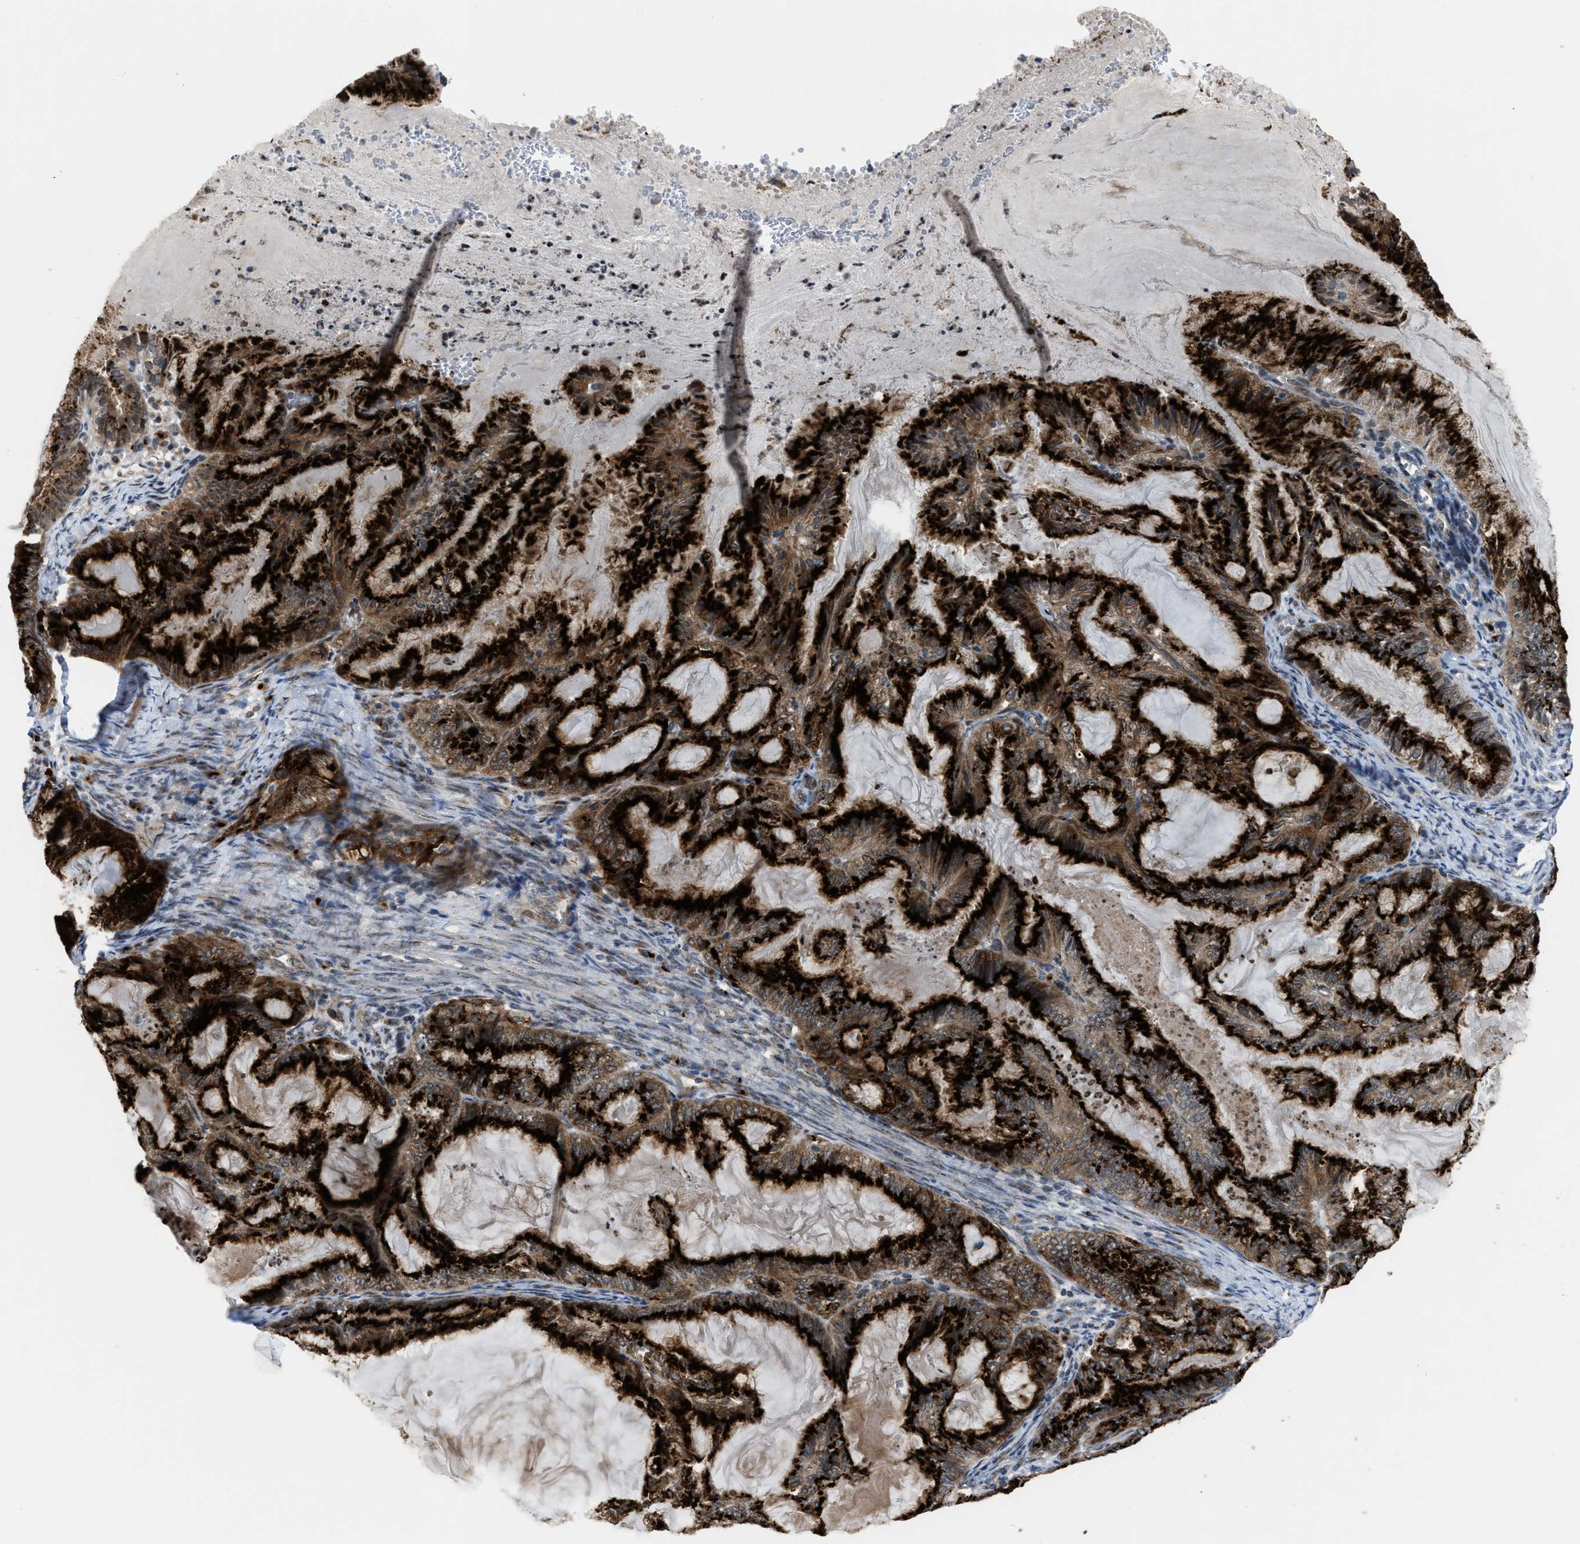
{"staining": {"intensity": "strong", "quantity": ">75%", "location": "cytoplasmic/membranous"}, "tissue": "endometrial cancer", "cell_type": "Tumor cells", "image_type": "cancer", "snomed": [{"axis": "morphology", "description": "Adenocarcinoma, NOS"}, {"axis": "topography", "description": "Endometrium"}], "caption": "This micrograph shows immunohistochemistry staining of endometrial cancer (adenocarcinoma), with high strong cytoplasmic/membranous staining in about >75% of tumor cells.", "gene": "SLC38A10", "patient": {"sex": "female", "age": 86}}